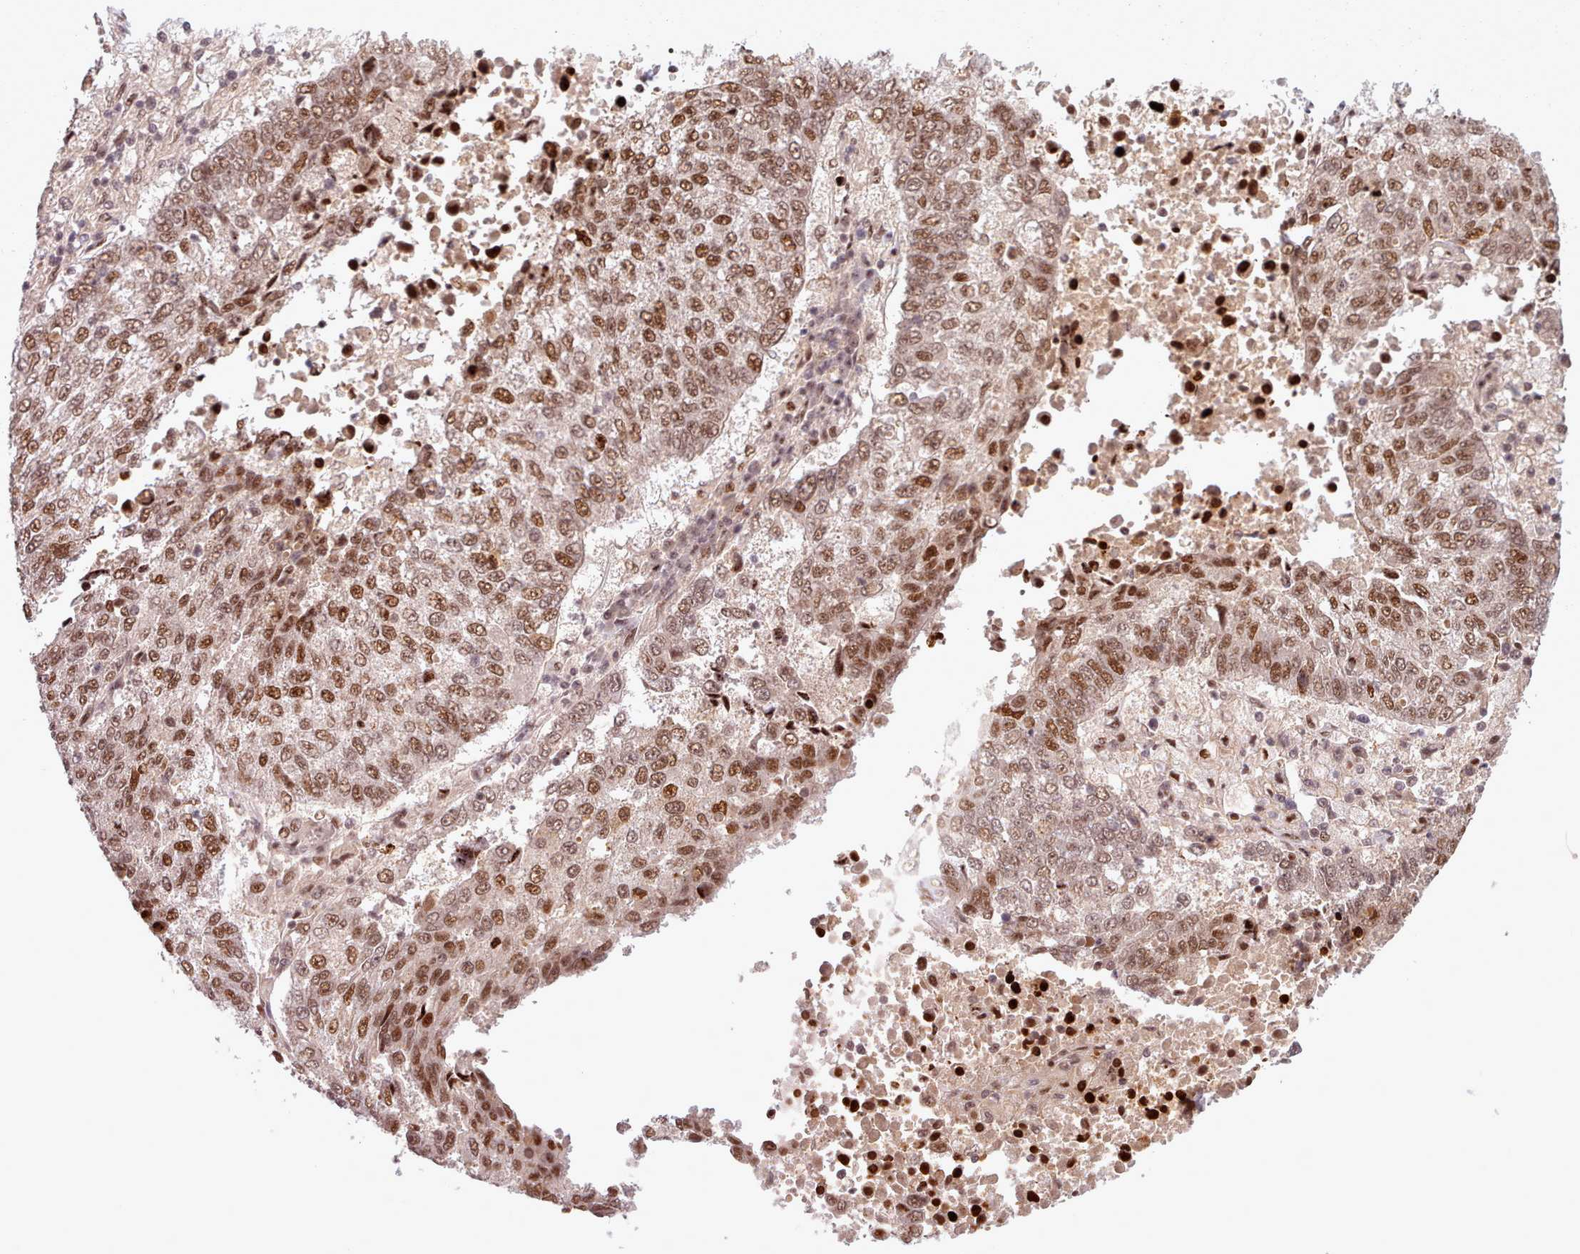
{"staining": {"intensity": "moderate", "quantity": ">75%", "location": "nuclear"}, "tissue": "lung cancer", "cell_type": "Tumor cells", "image_type": "cancer", "snomed": [{"axis": "morphology", "description": "Squamous cell carcinoma, NOS"}, {"axis": "topography", "description": "Lung"}], "caption": "High-magnification brightfield microscopy of lung cancer (squamous cell carcinoma) stained with DAB (brown) and counterstained with hematoxylin (blue). tumor cells exhibit moderate nuclear staining is identified in about>75% of cells. (Brightfield microscopy of DAB IHC at high magnification).", "gene": "SRSF4", "patient": {"sex": "male", "age": 73}}